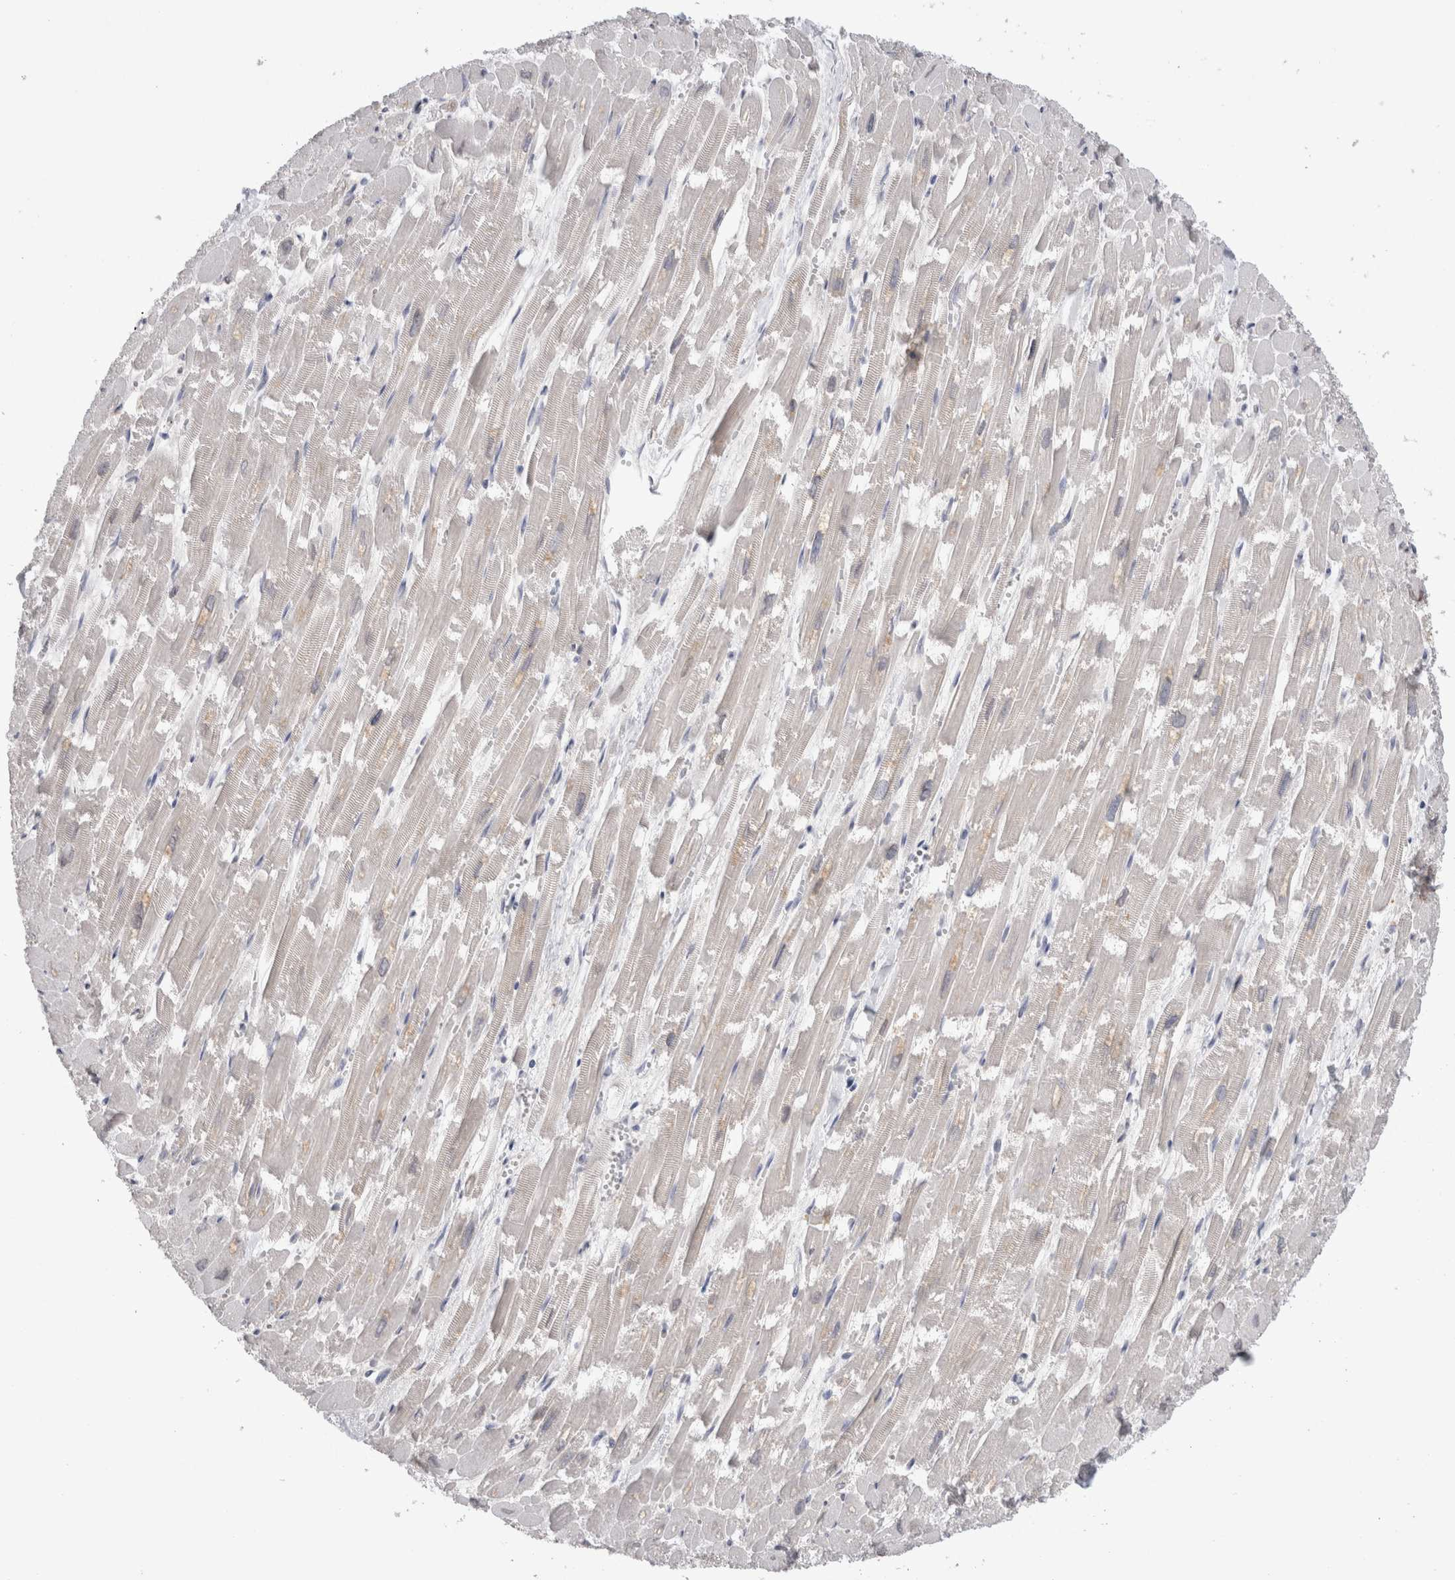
{"staining": {"intensity": "negative", "quantity": "none", "location": "none"}, "tissue": "heart muscle", "cell_type": "Cardiomyocytes", "image_type": "normal", "snomed": [{"axis": "morphology", "description": "Normal tissue, NOS"}, {"axis": "topography", "description": "Heart"}], "caption": "Human heart muscle stained for a protein using IHC displays no expression in cardiomyocytes.", "gene": "PPP3CC", "patient": {"sex": "male", "age": 54}}